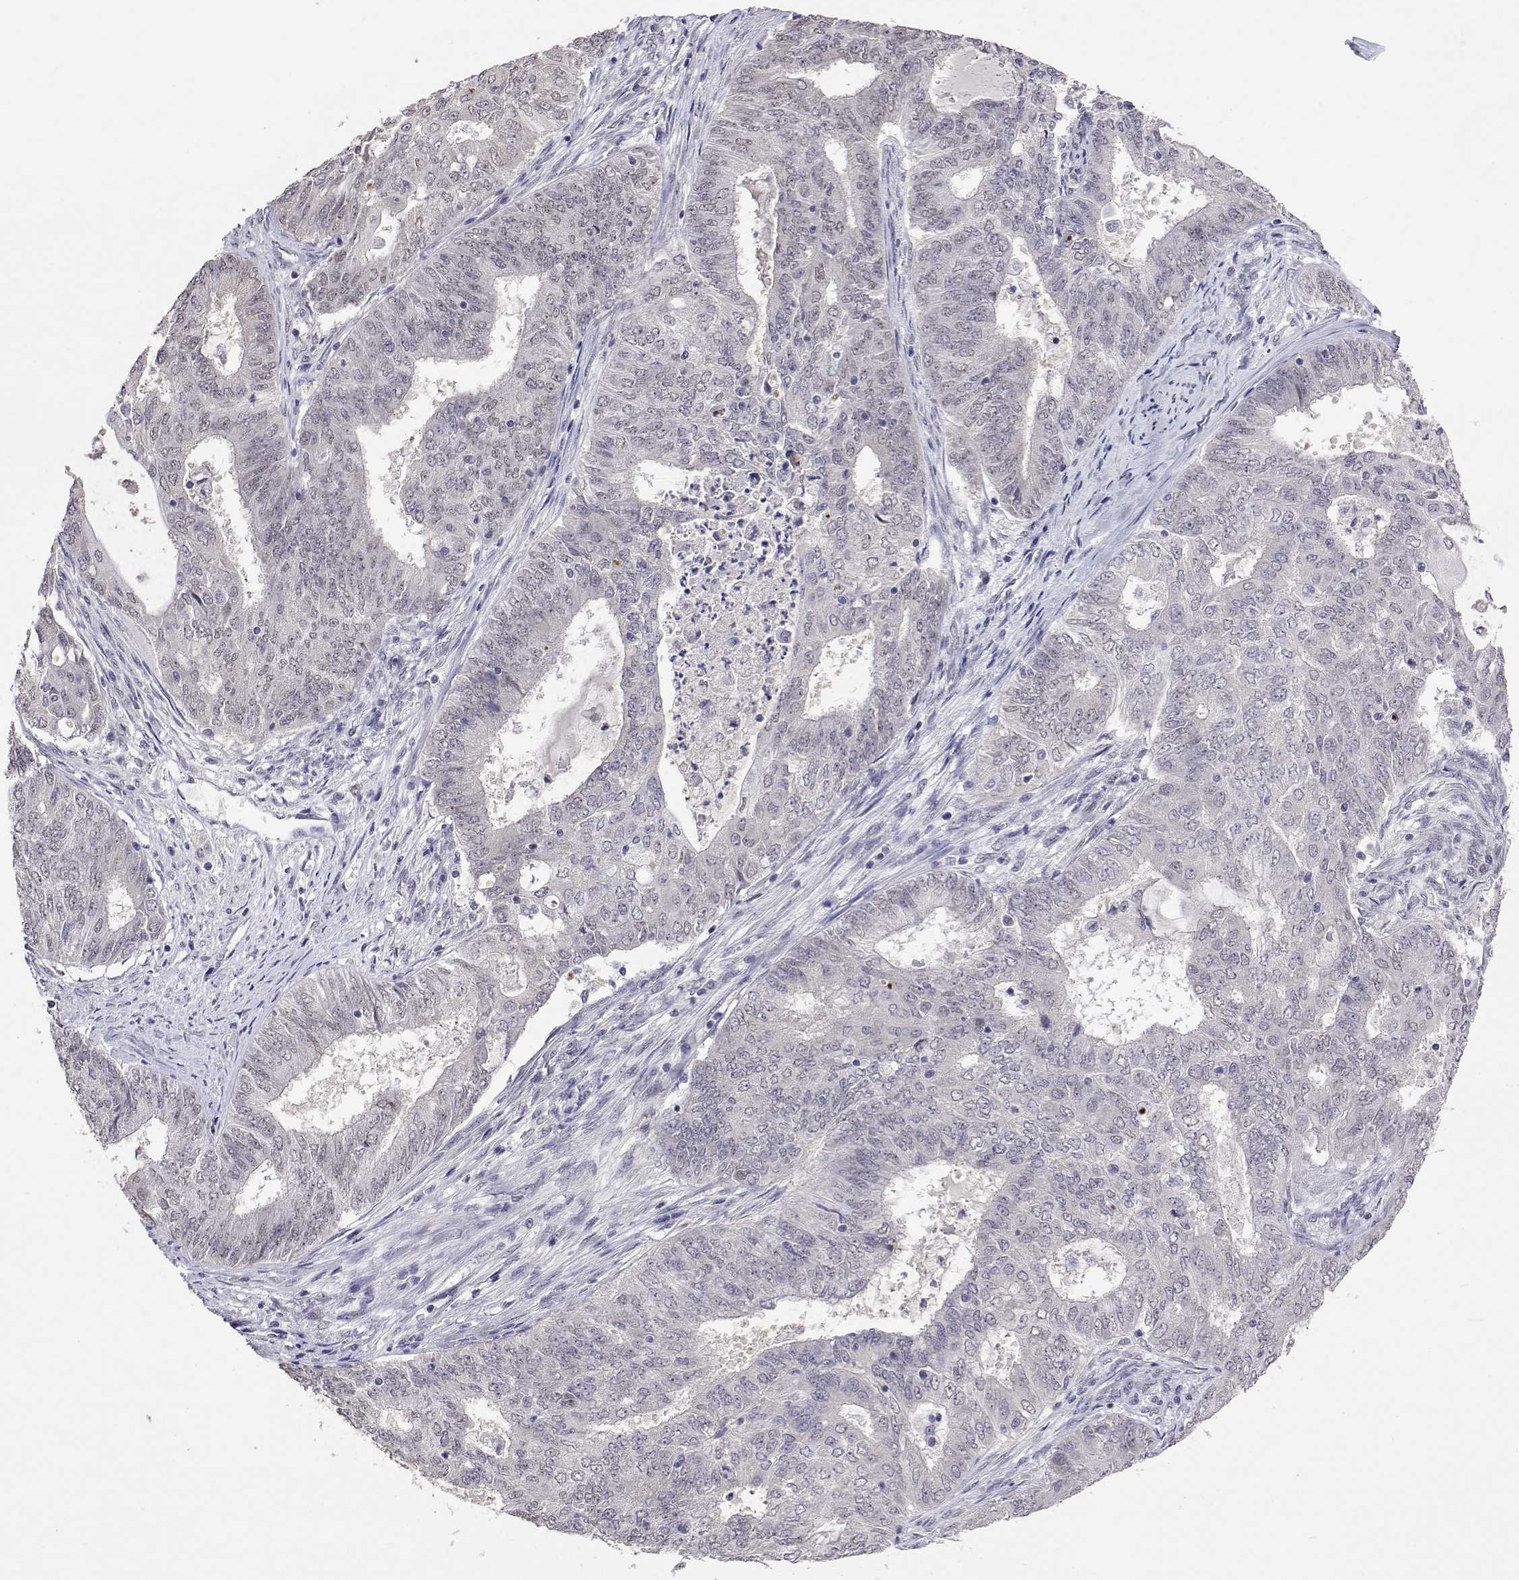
{"staining": {"intensity": "weak", "quantity": "<25%", "location": "nuclear"}, "tissue": "endometrial cancer", "cell_type": "Tumor cells", "image_type": "cancer", "snomed": [{"axis": "morphology", "description": "Adenocarcinoma, NOS"}, {"axis": "topography", "description": "Endometrium"}], "caption": "Tumor cells show no significant protein positivity in endometrial cancer (adenocarcinoma).", "gene": "HNRNPA0", "patient": {"sex": "female", "age": 62}}